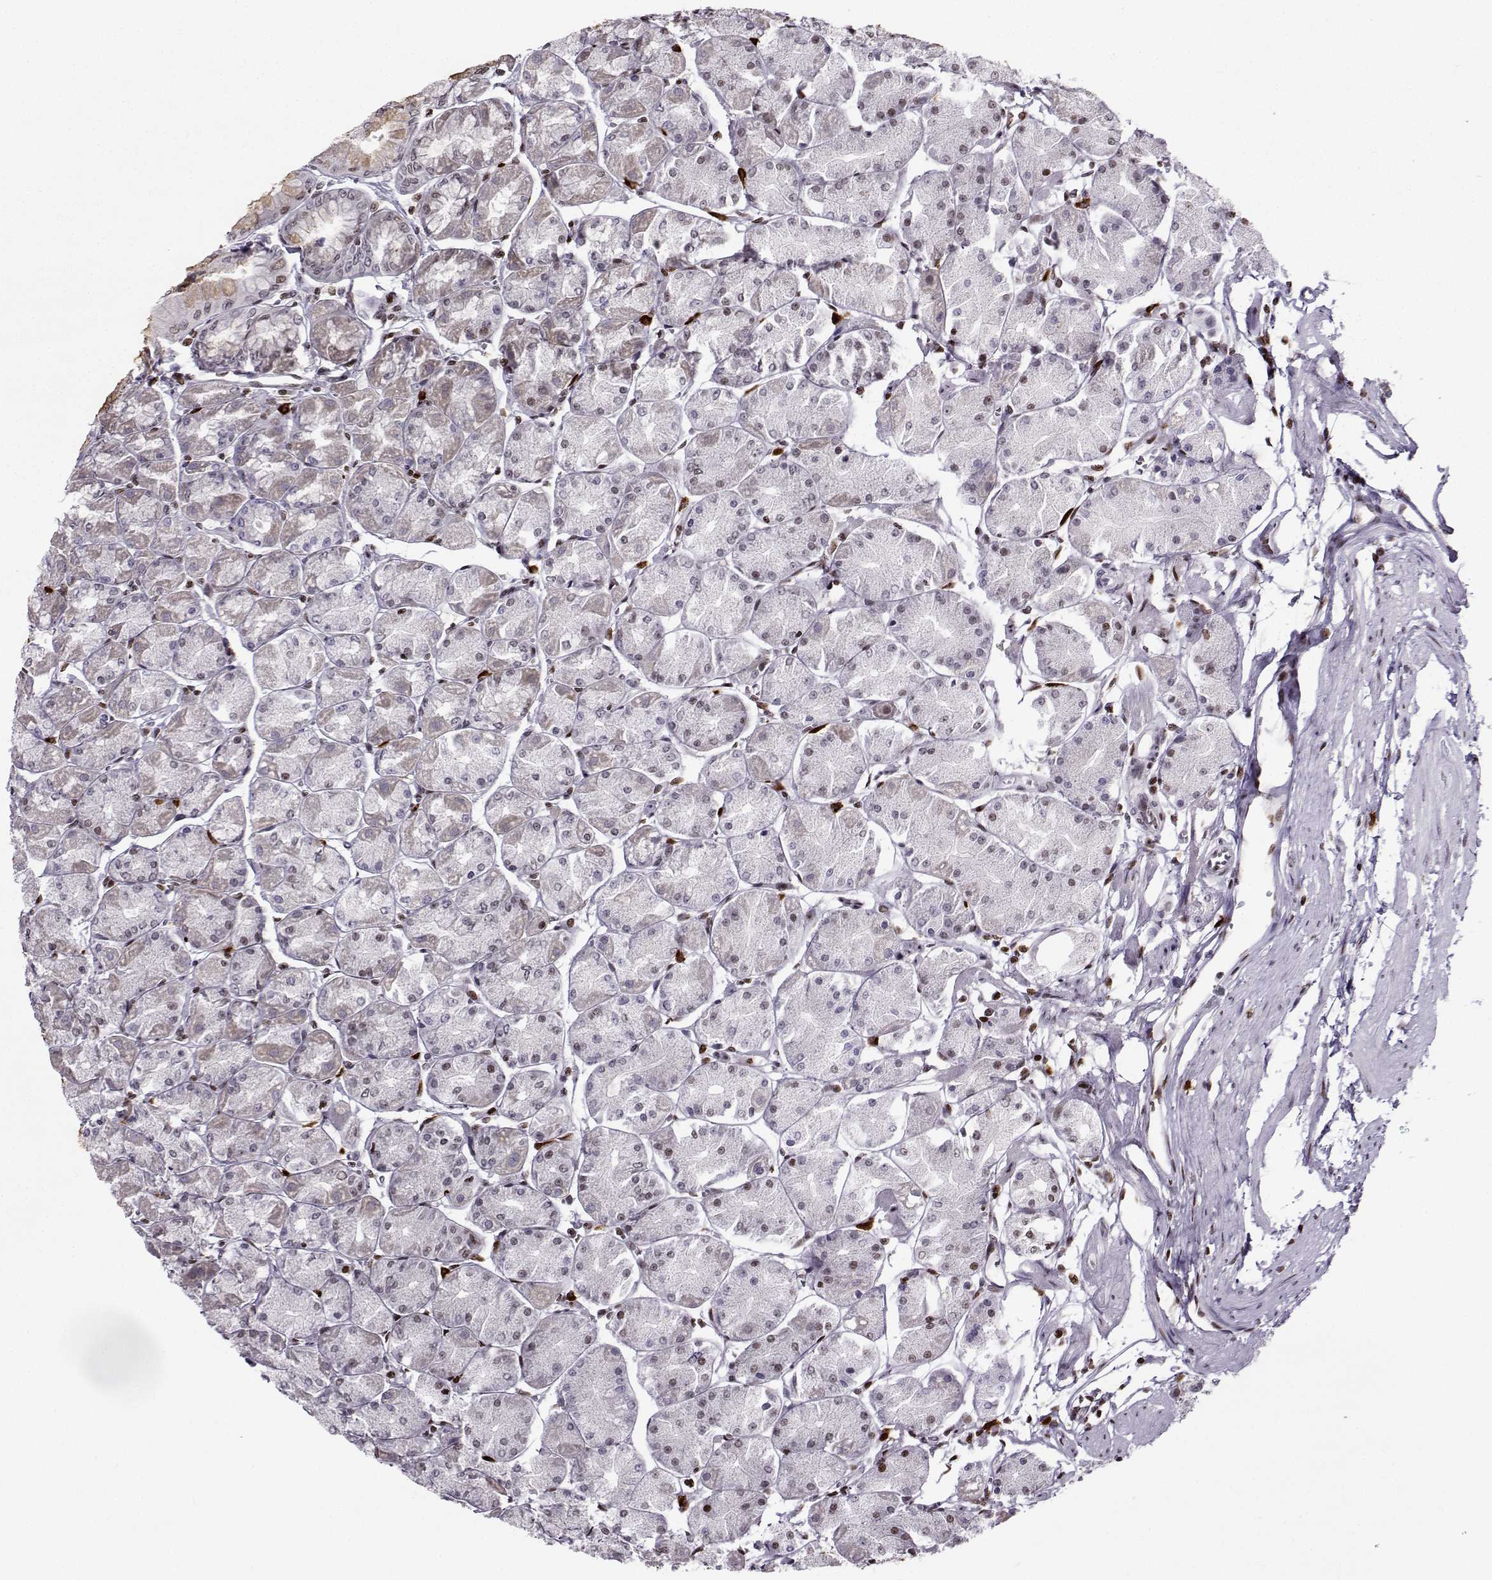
{"staining": {"intensity": "moderate", "quantity": "<25%", "location": "nuclear"}, "tissue": "stomach", "cell_type": "Glandular cells", "image_type": "normal", "snomed": [{"axis": "morphology", "description": "Normal tissue, NOS"}, {"axis": "topography", "description": "Stomach, upper"}], "caption": "DAB immunohistochemical staining of benign human stomach demonstrates moderate nuclear protein staining in approximately <25% of glandular cells.", "gene": "ZNF19", "patient": {"sex": "male", "age": 60}}